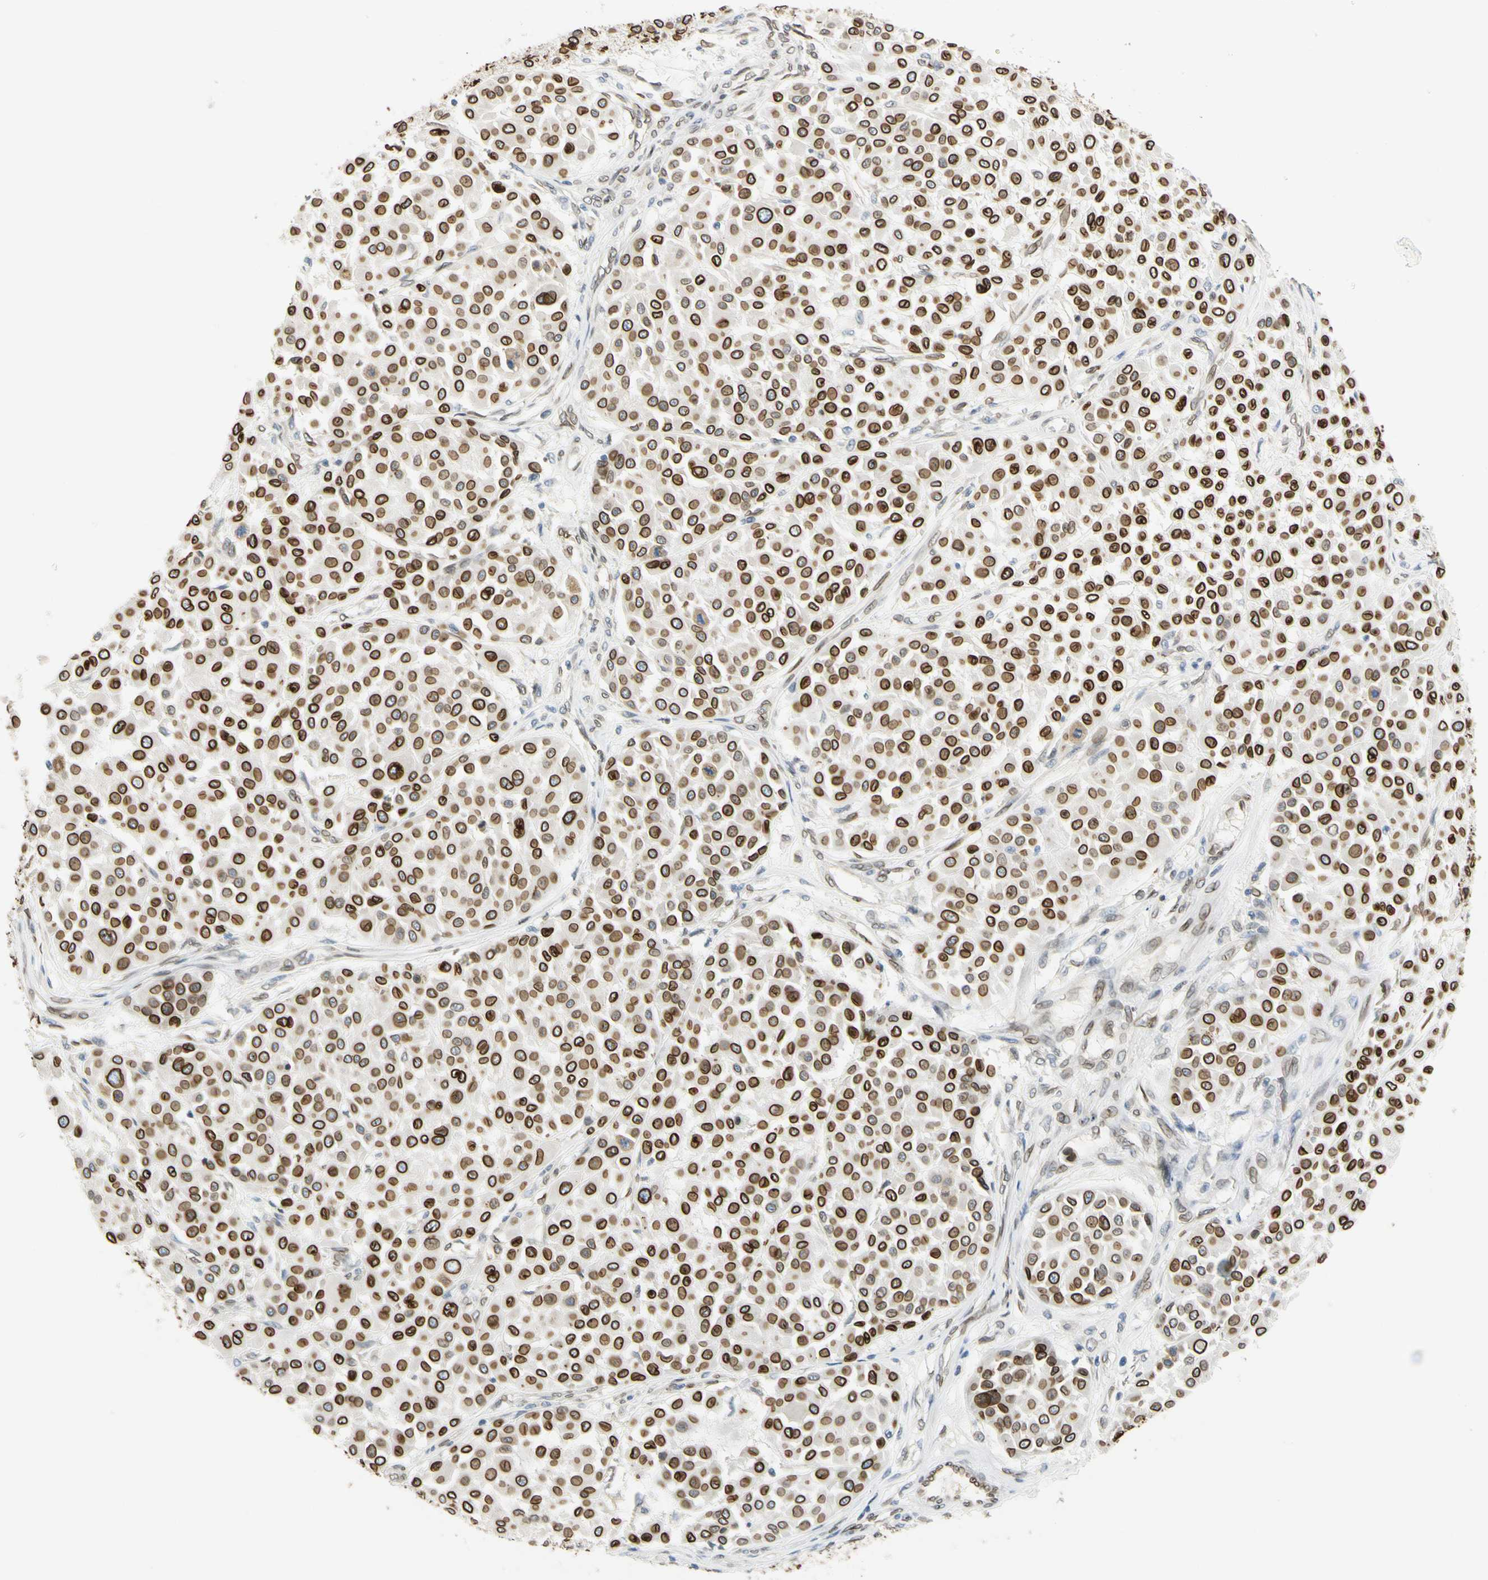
{"staining": {"intensity": "strong", "quantity": ">75%", "location": "cytoplasmic/membranous,nuclear"}, "tissue": "melanoma", "cell_type": "Tumor cells", "image_type": "cancer", "snomed": [{"axis": "morphology", "description": "Malignant melanoma, Metastatic site"}, {"axis": "topography", "description": "Soft tissue"}], "caption": "DAB (3,3'-diaminobenzidine) immunohistochemical staining of human malignant melanoma (metastatic site) displays strong cytoplasmic/membranous and nuclear protein expression in about >75% of tumor cells.", "gene": "SUN1", "patient": {"sex": "male", "age": 41}}